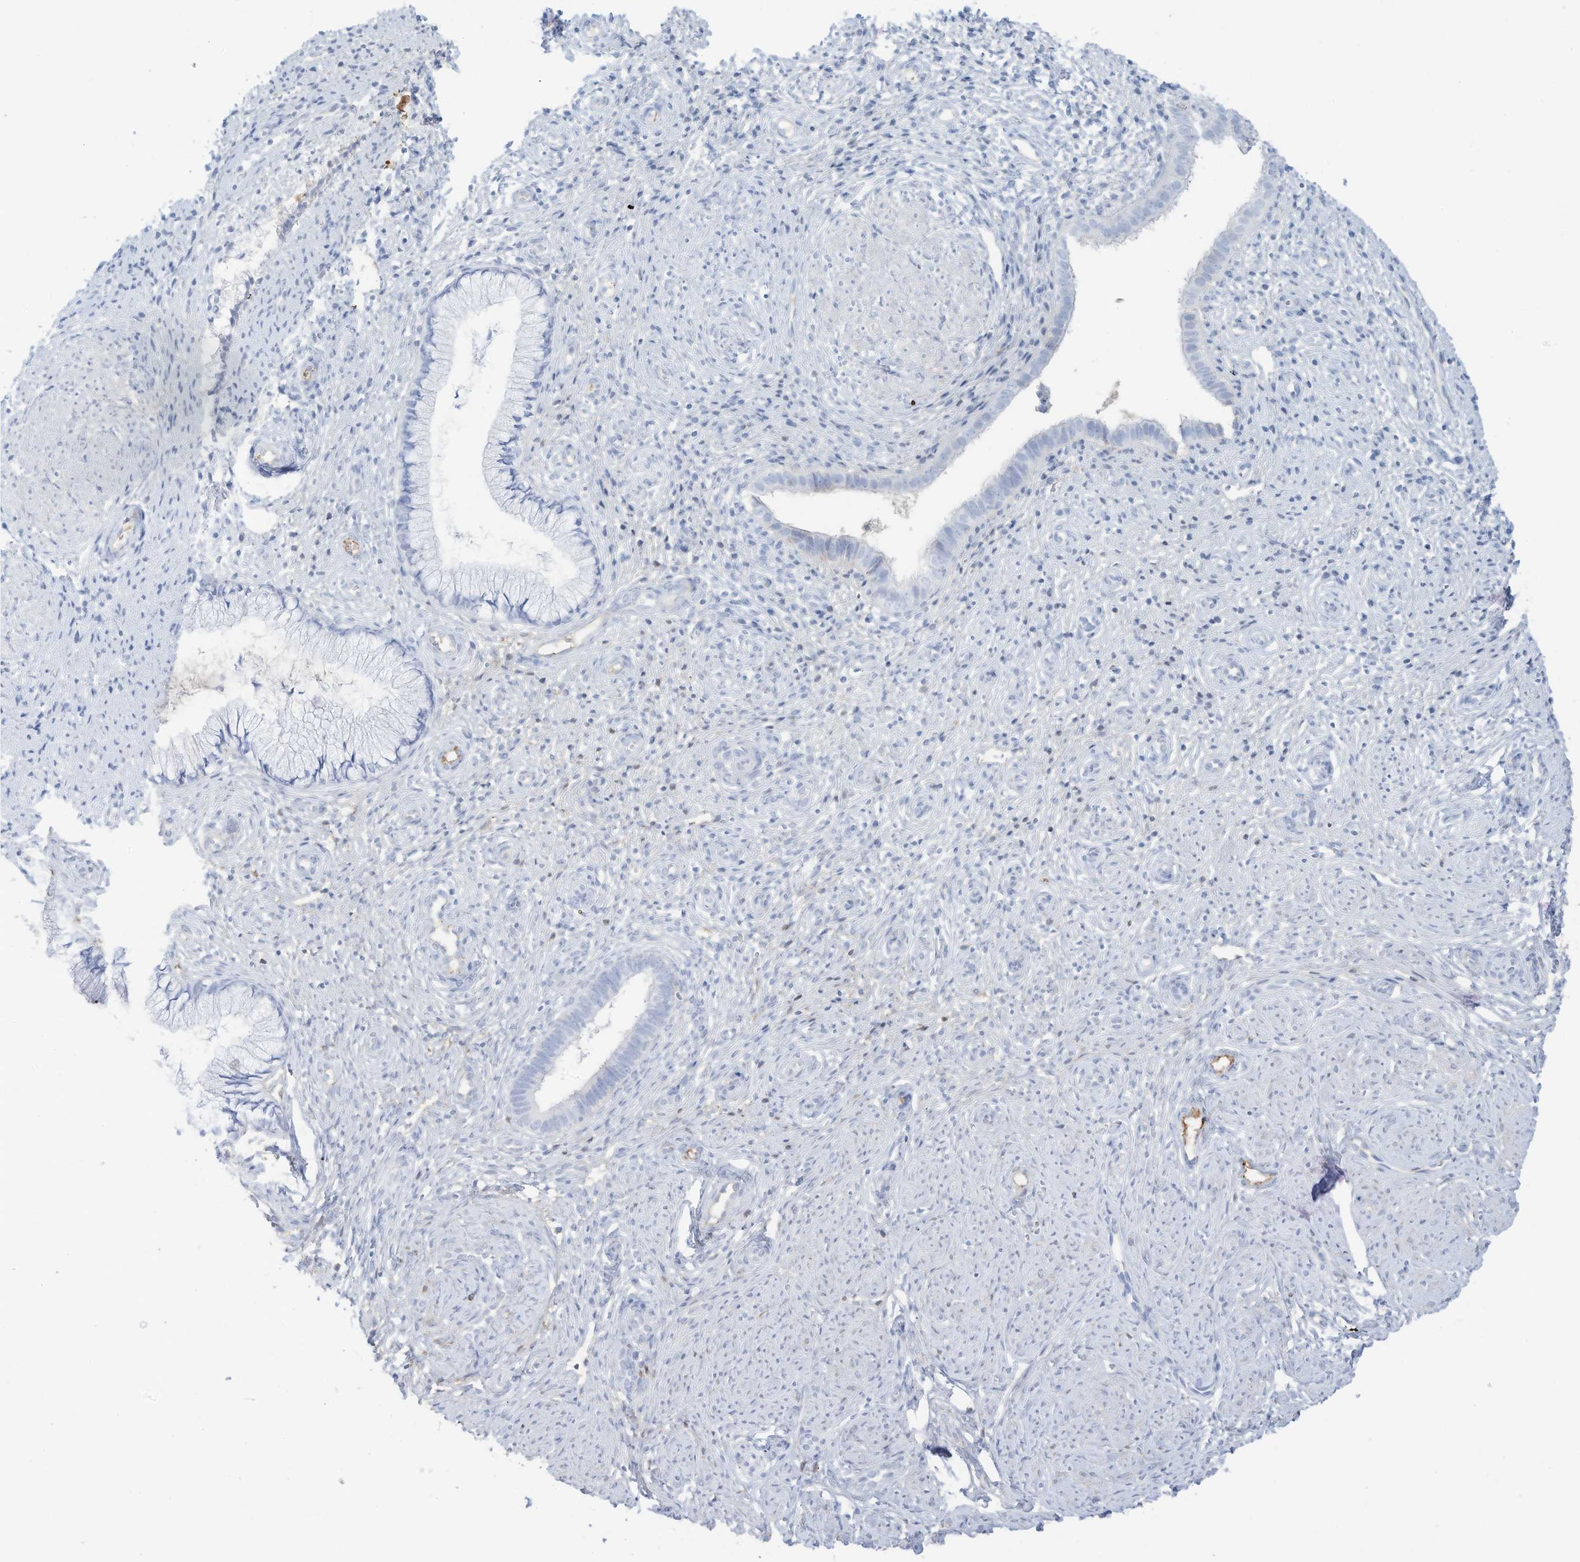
{"staining": {"intensity": "negative", "quantity": "none", "location": "none"}, "tissue": "cervix", "cell_type": "Glandular cells", "image_type": "normal", "snomed": [{"axis": "morphology", "description": "Normal tissue, NOS"}, {"axis": "topography", "description": "Cervix"}], "caption": "The photomicrograph demonstrates no significant positivity in glandular cells of cervix. (Stains: DAB immunohistochemistry with hematoxylin counter stain, Microscopy: brightfield microscopy at high magnification).", "gene": "HSD17B13", "patient": {"sex": "female", "age": 27}}